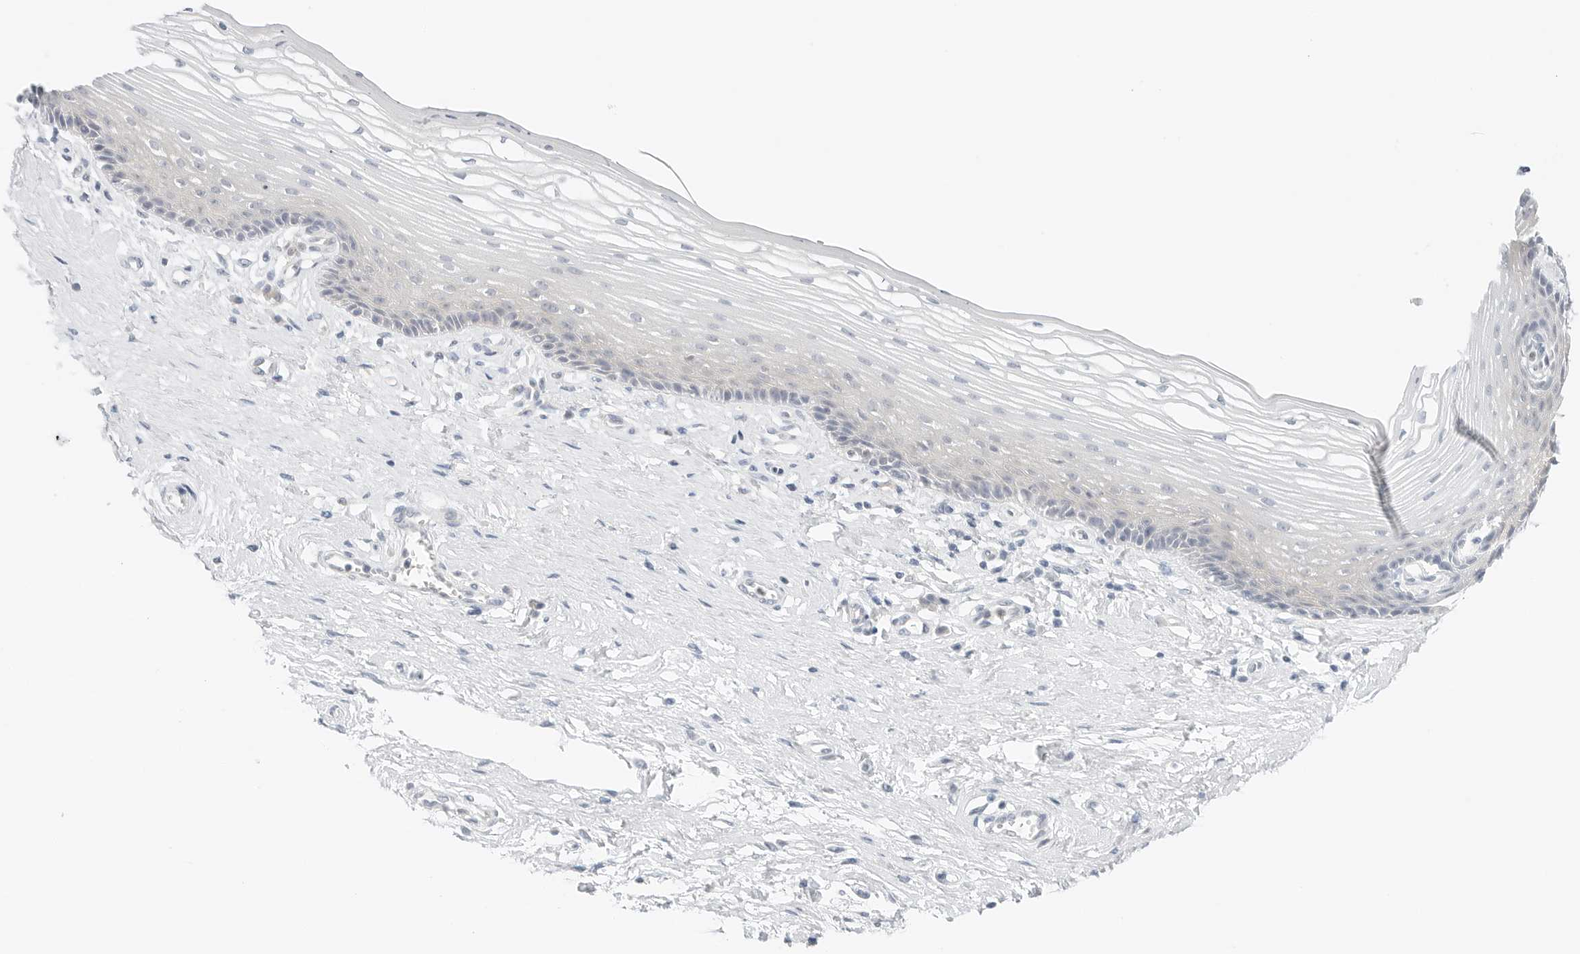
{"staining": {"intensity": "weak", "quantity": "<25%", "location": "cytoplasmic/membranous"}, "tissue": "vagina", "cell_type": "Squamous epithelial cells", "image_type": "normal", "snomed": [{"axis": "morphology", "description": "Normal tissue, NOS"}, {"axis": "topography", "description": "Vagina"}], "caption": "IHC of normal vagina exhibits no expression in squamous epithelial cells.", "gene": "IQCC", "patient": {"sex": "female", "age": 46}}